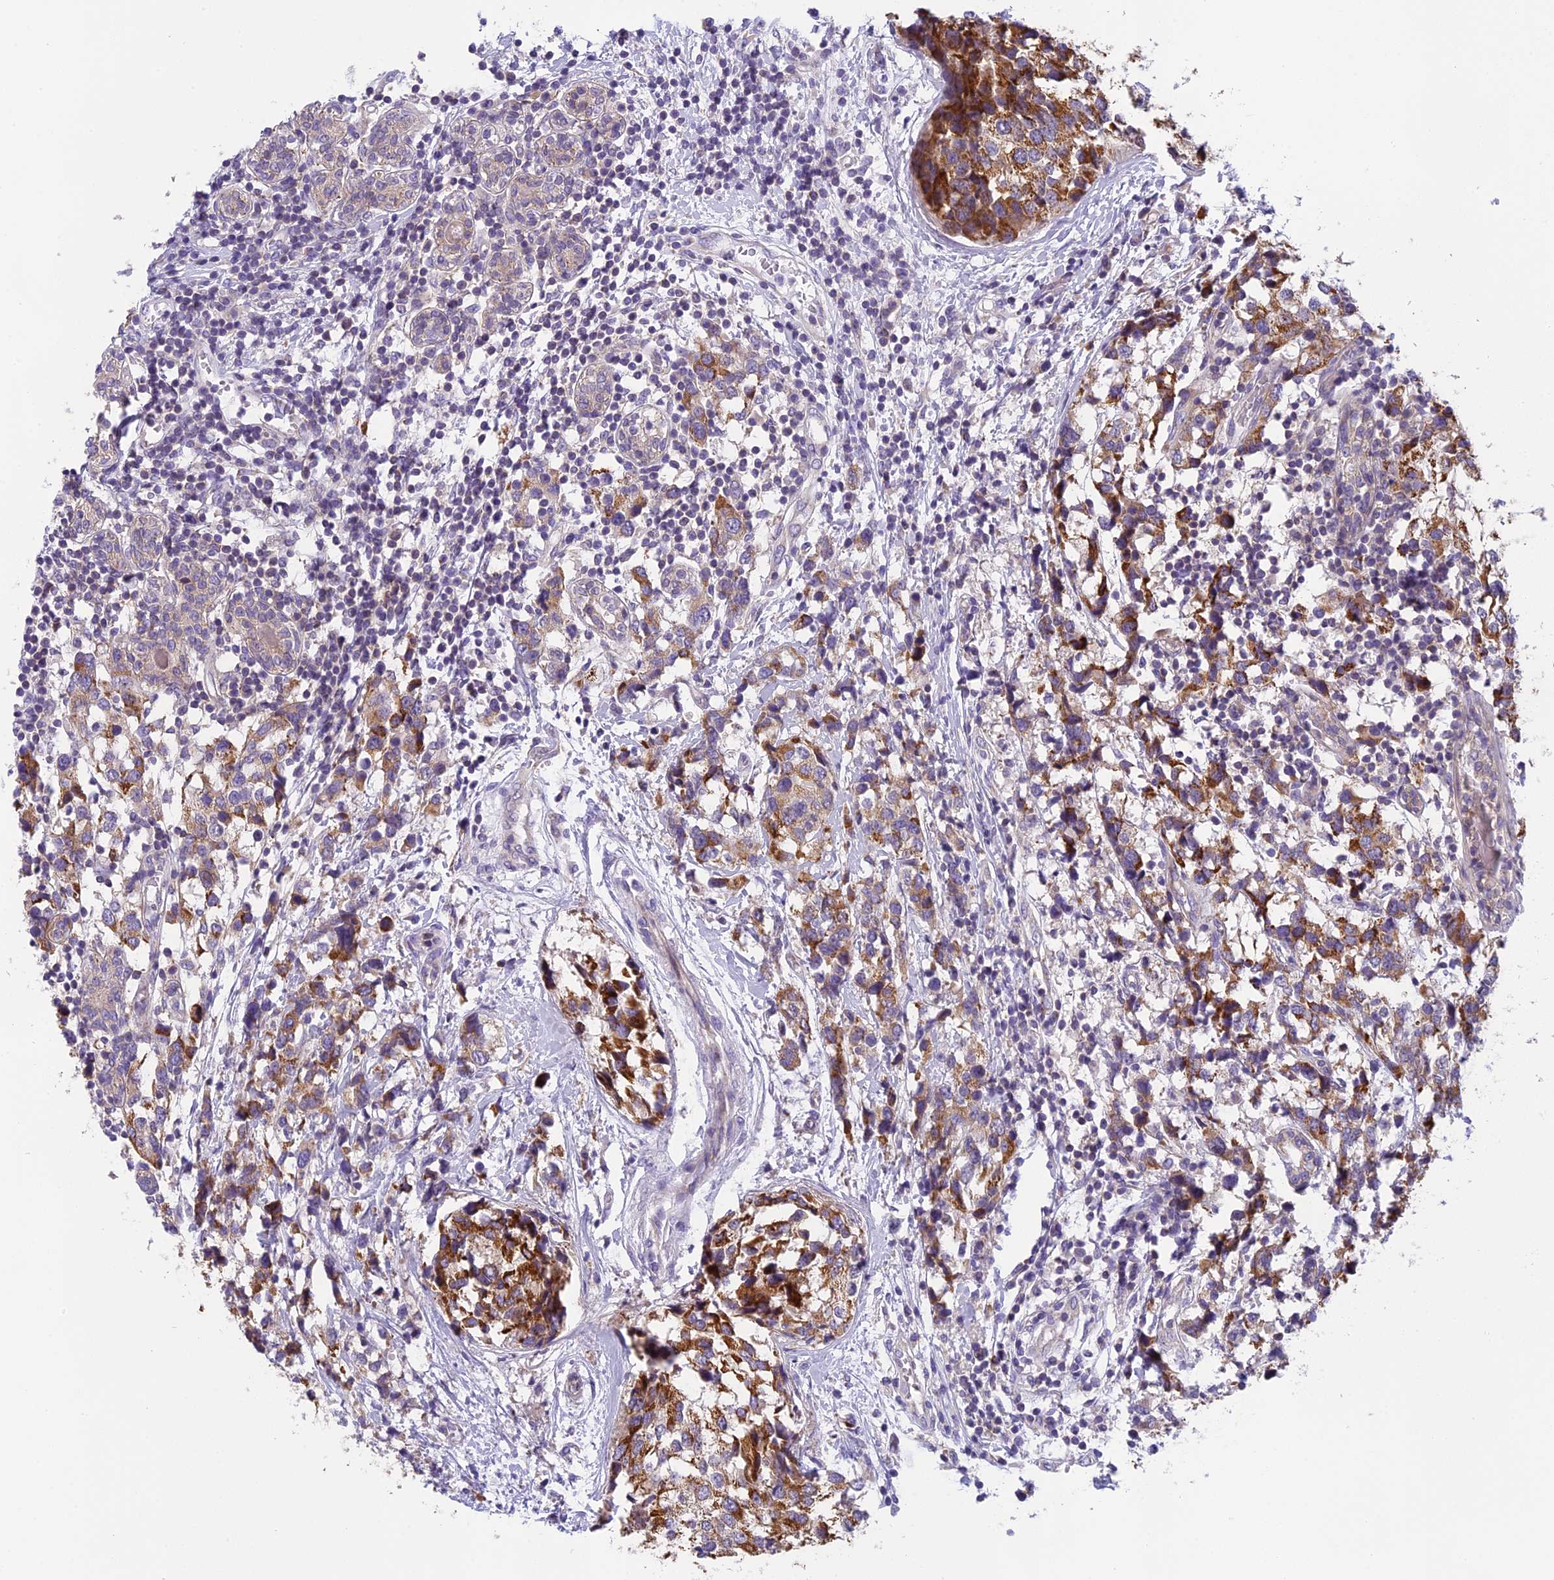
{"staining": {"intensity": "moderate", "quantity": "25%-75%", "location": "cytoplasmic/membranous"}, "tissue": "breast cancer", "cell_type": "Tumor cells", "image_type": "cancer", "snomed": [{"axis": "morphology", "description": "Lobular carcinoma"}, {"axis": "topography", "description": "Breast"}], "caption": "The micrograph shows a brown stain indicating the presence of a protein in the cytoplasmic/membranous of tumor cells in lobular carcinoma (breast). The staining was performed using DAB, with brown indicating positive protein expression. Nuclei are stained blue with hematoxylin.", "gene": "ARHGEF37", "patient": {"sex": "female", "age": 59}}